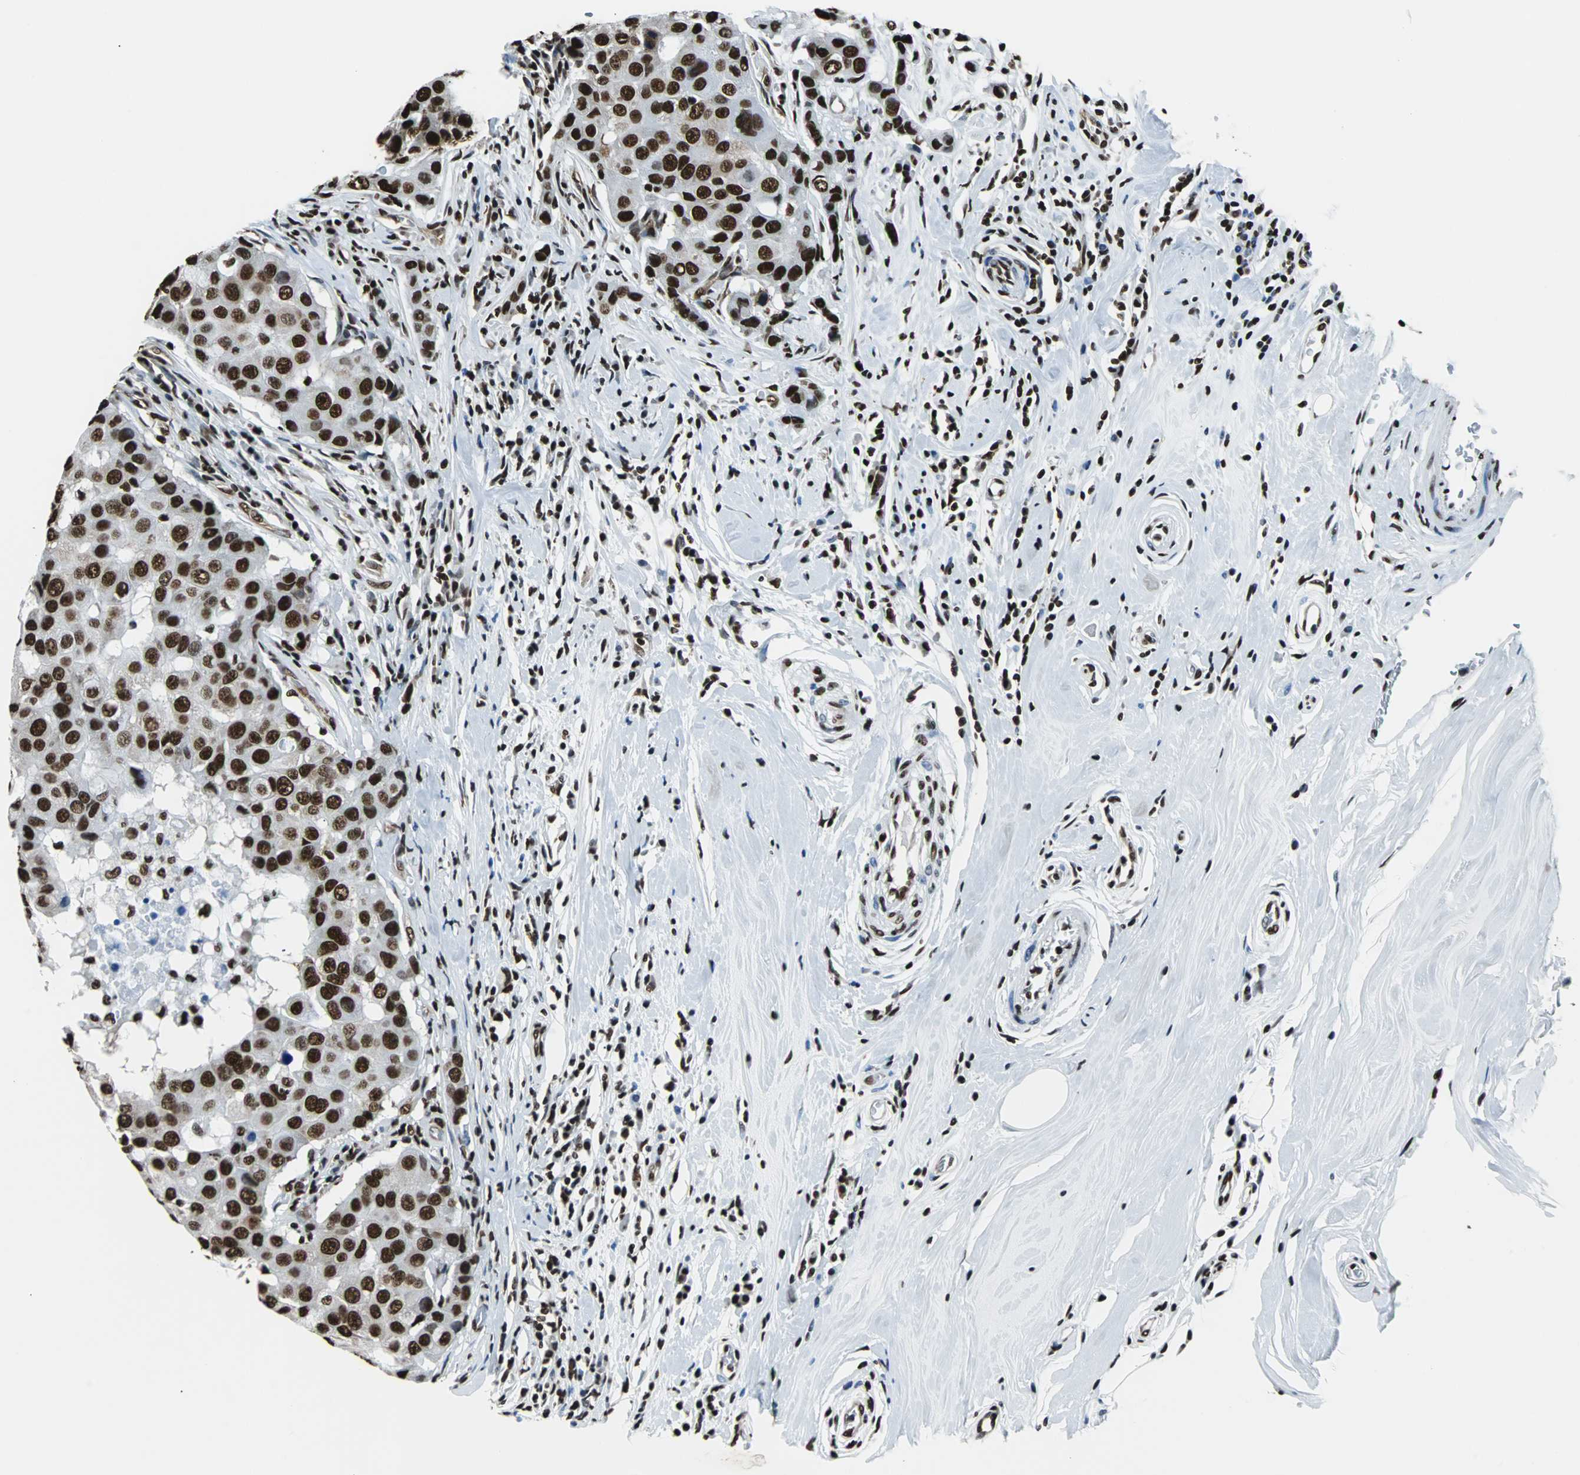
{"staining": {"intensity": "strong", "quantity": ">75%", "location": "nuclear"}, "tissue": "breast cancer", "cell_type": "Tumor cells", "image_type": "cancer", "snomed": [{"axis": "morphology", "description": "Duct carcinoma"}, {"axis": "topography", "description": "Breast"}], "caption": "Tumor cells reveal high levels of strong nuclear positivity in approximately >75% of cells in breast cancer.", "gene": "FUBP1", "patient": {"sex": "female", "age": 27}}